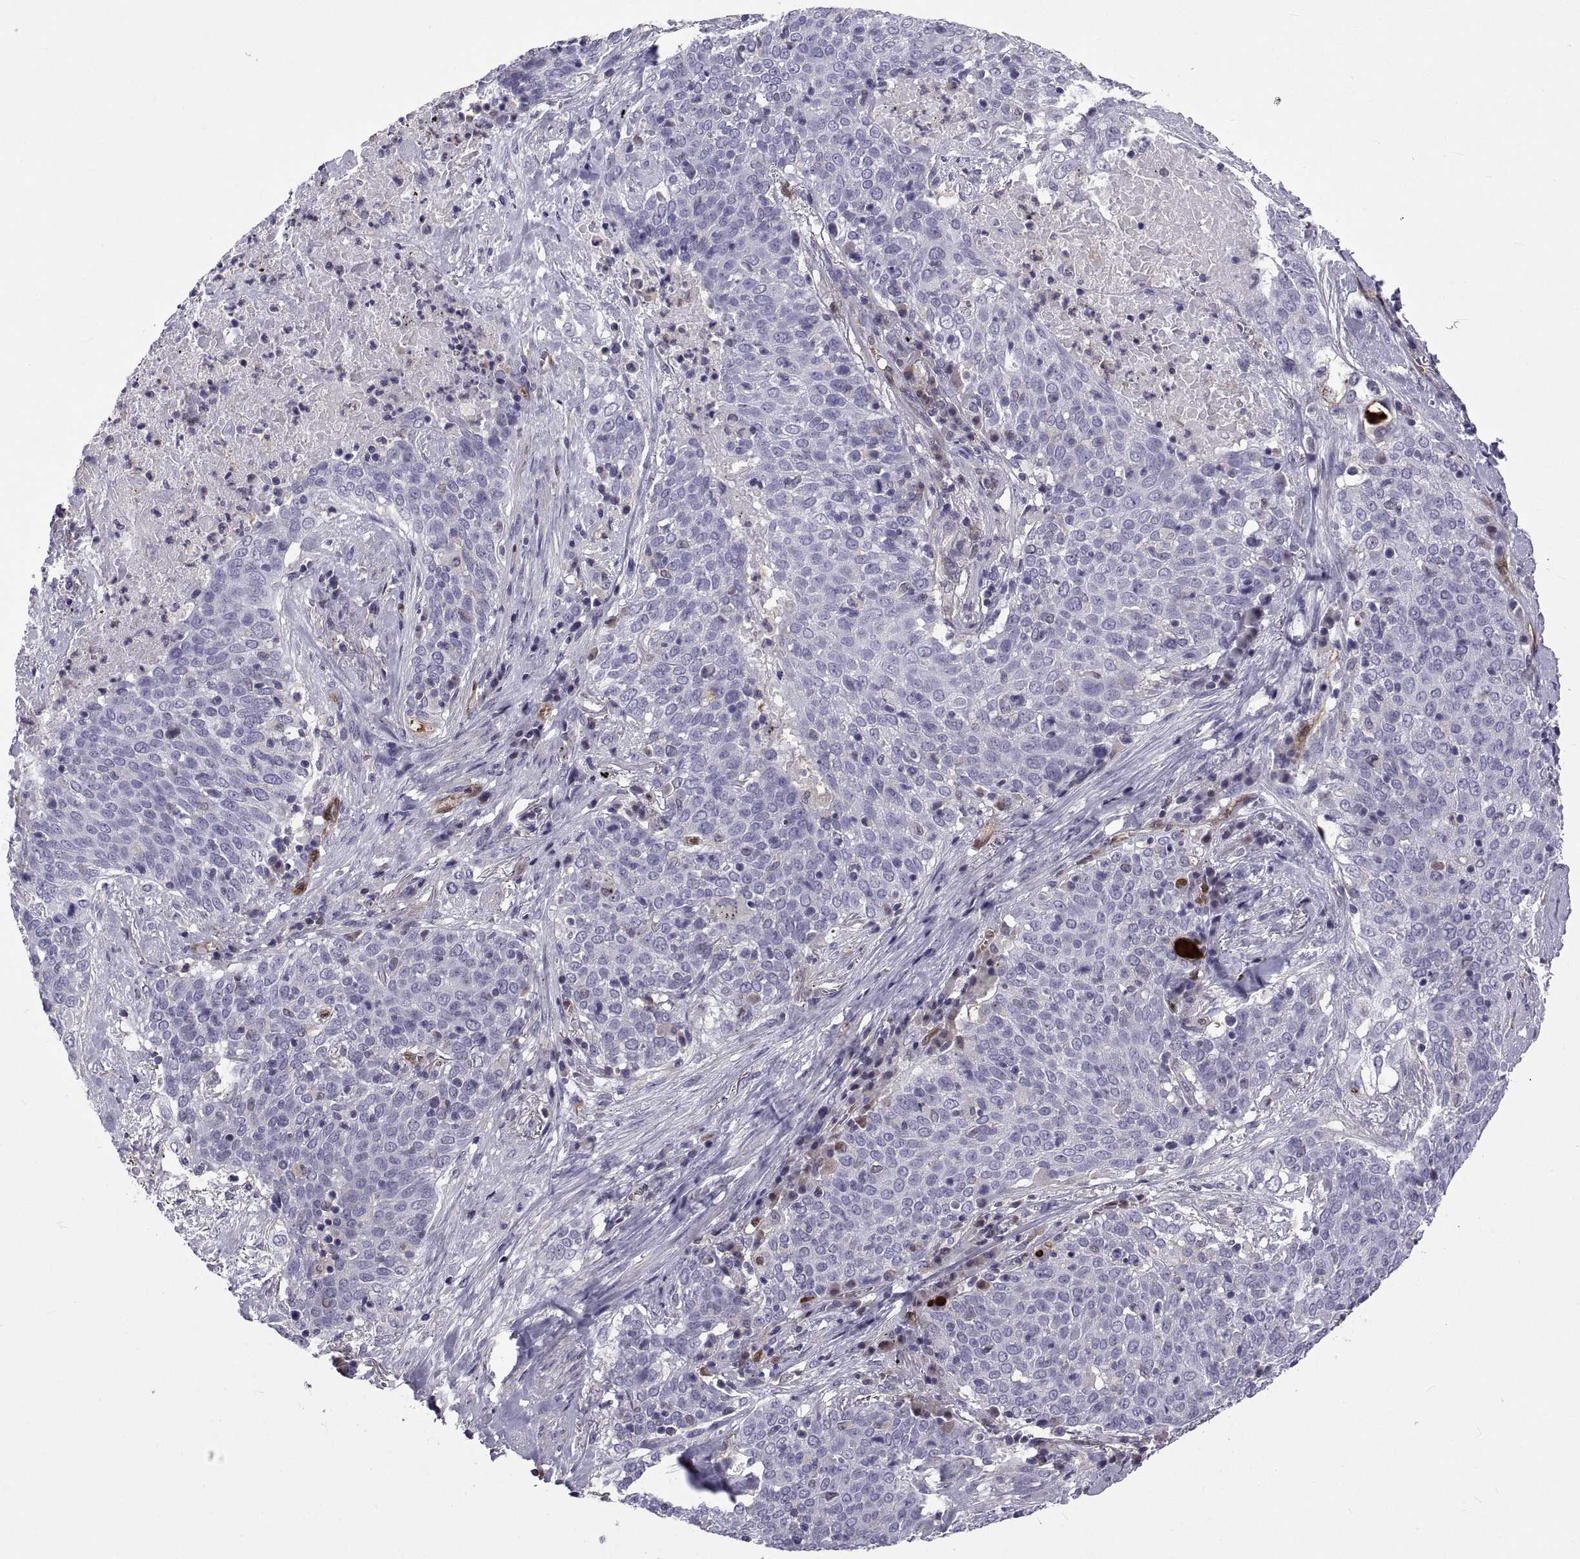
{"staining": {"intensity": "negative", "quantity": "none", "location": "none"}, "tissue": "lung cancer", "cell_type": "Tumor cells", "image_type": "cancer", "snomed": [{"axis": "morphology", "description": "Squamous cell carcinoma, NOS"}, {"axis": "topography", "description": "Lung"}], "caption": "A photomicrograph of human lung cancer (squamous cell carcinoma) is negative for staining in tumor cells.", "gene": "LCN9", "patient": {"sex": "male", "age": 82}}